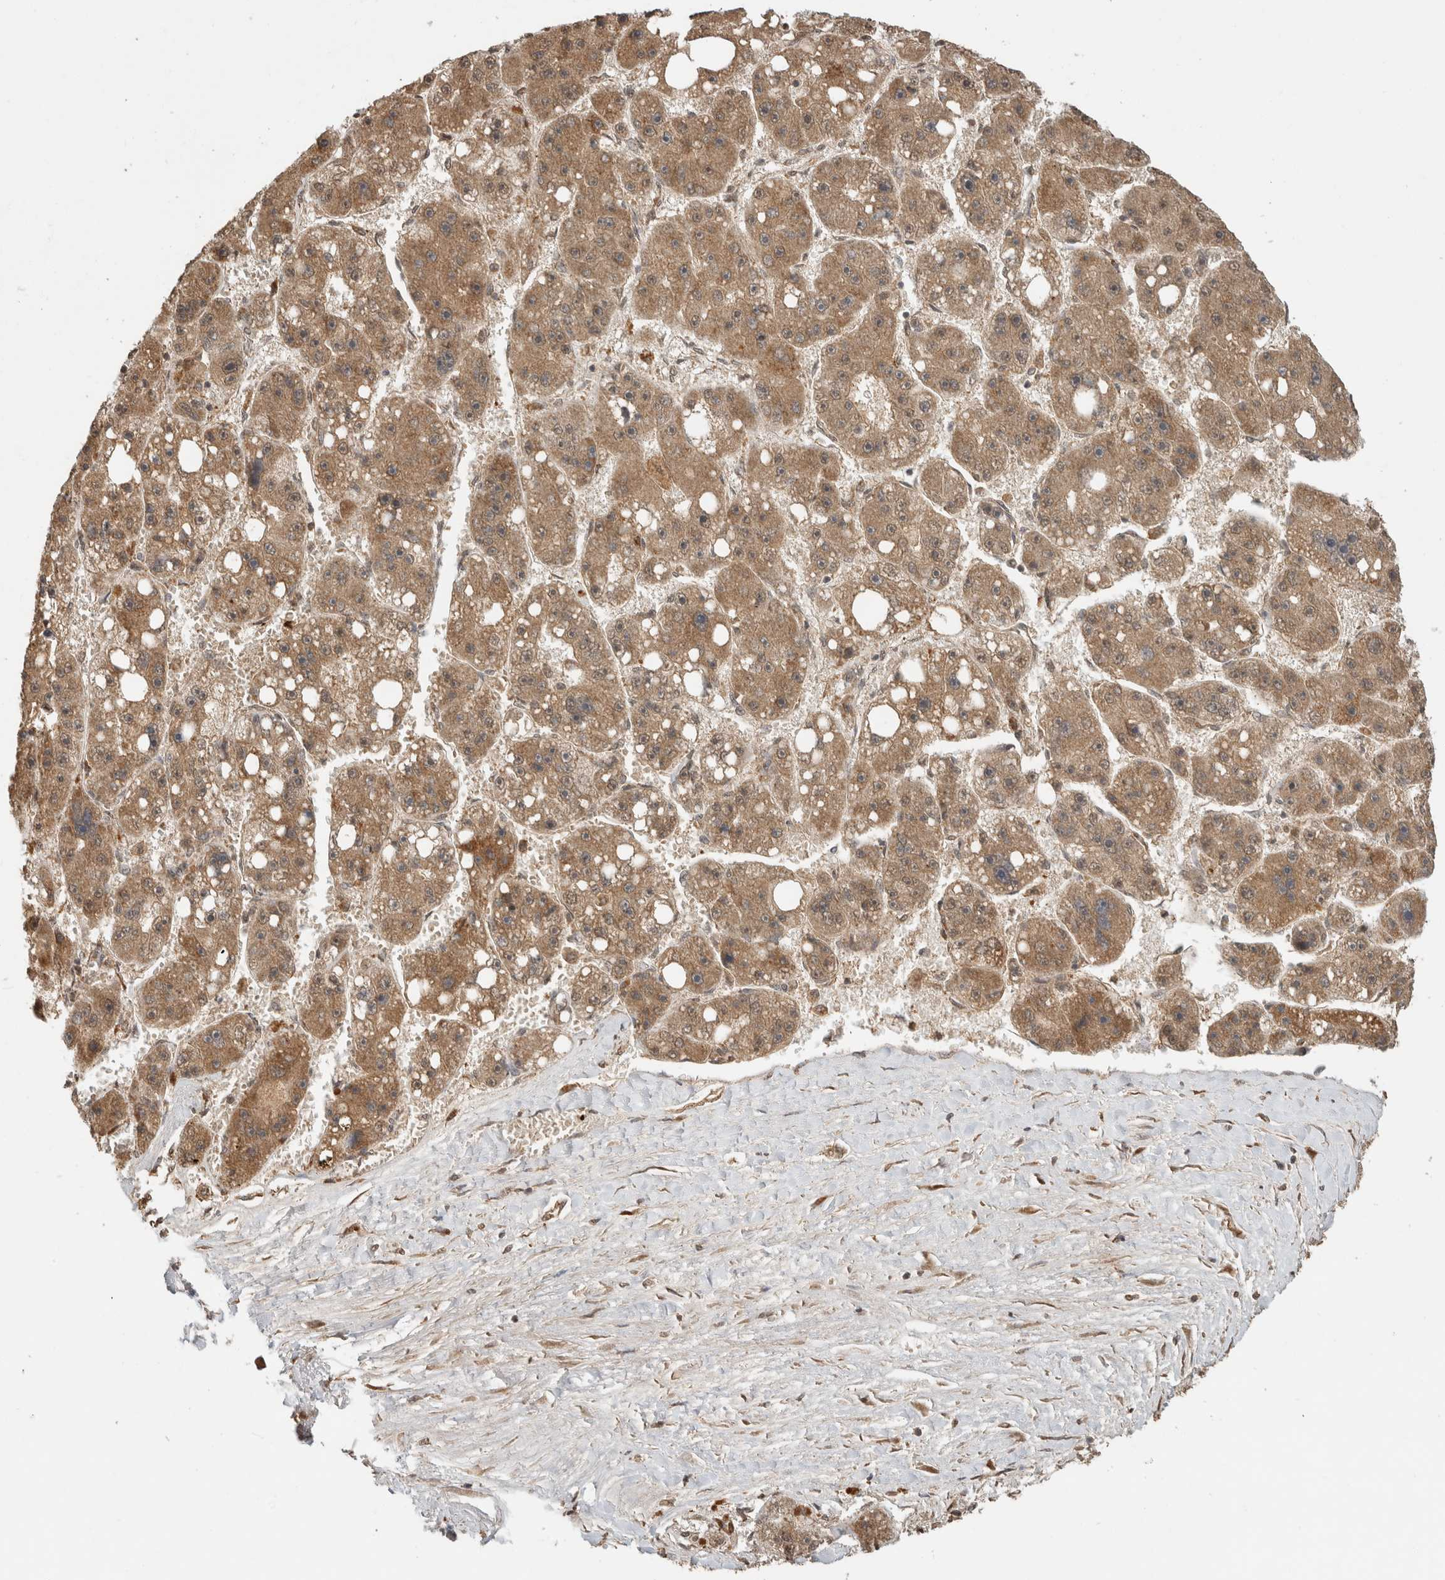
{"staining": {"intensity": "moderate", "quantity": ">75%", "location": "cytoplasmic/membranous"}, "tissue": "liver cancer", "cell_type": "Tumor cells", "image_type": "cancer", "snomed": [{"axis": "morphology", "description": "Carcinoma, Hepatocellular, NOS"}, {"axis": "topography", "description": "Liver"}], "caption": "Immunohistochemistry micrograph of neoplastic tissue: human liver hepatocellular carcinoma stained using immunohistochemistry (IHC) exhibits medium levels of moderate protein expression localized specifically in the cytoplasmic/membranous of tumor cells, appearing as a cytoplasmic/membranous brown color.", "gene": "FAM3A", "patient": {"sex": "female", "age": 61}}